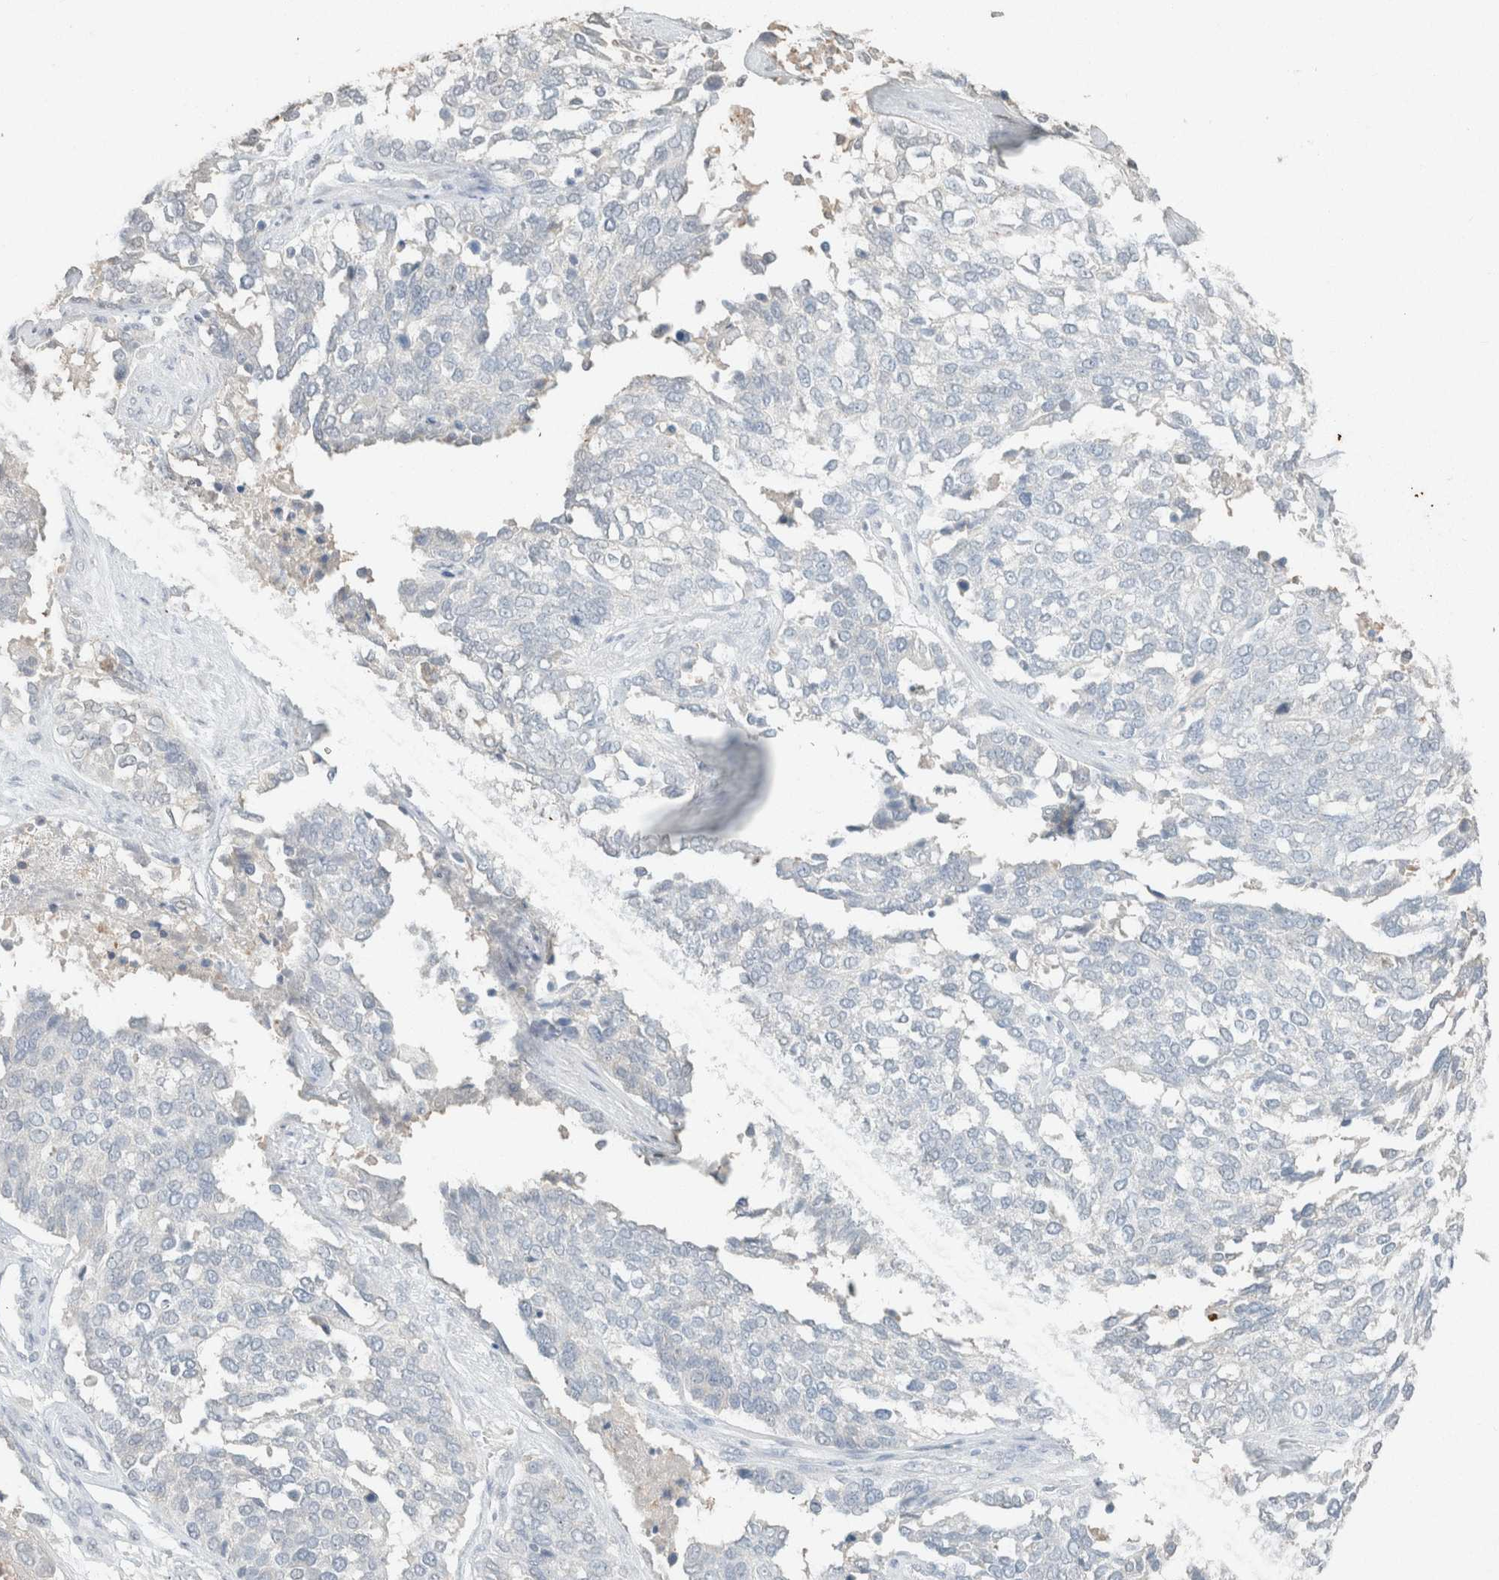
{"staining": {"intensity": "negative", "quantity": "none", "location": "none"}, "tissue": "ovarian cancer", "cell_type": "Tumor cells", "image_type": "cancer", "snomed": [{"axis": "morphology", "description": "Cystadenocarcinoma, serous, NOS"}, {"axis": "topography", "description": "Ovary"}], "caption": "Tumor cells are negative for brown protein staining in serous cystadenocarcinoma (ovarian).", "gene": "CPA1", "patient": {"sex": "female", "age": 44}}